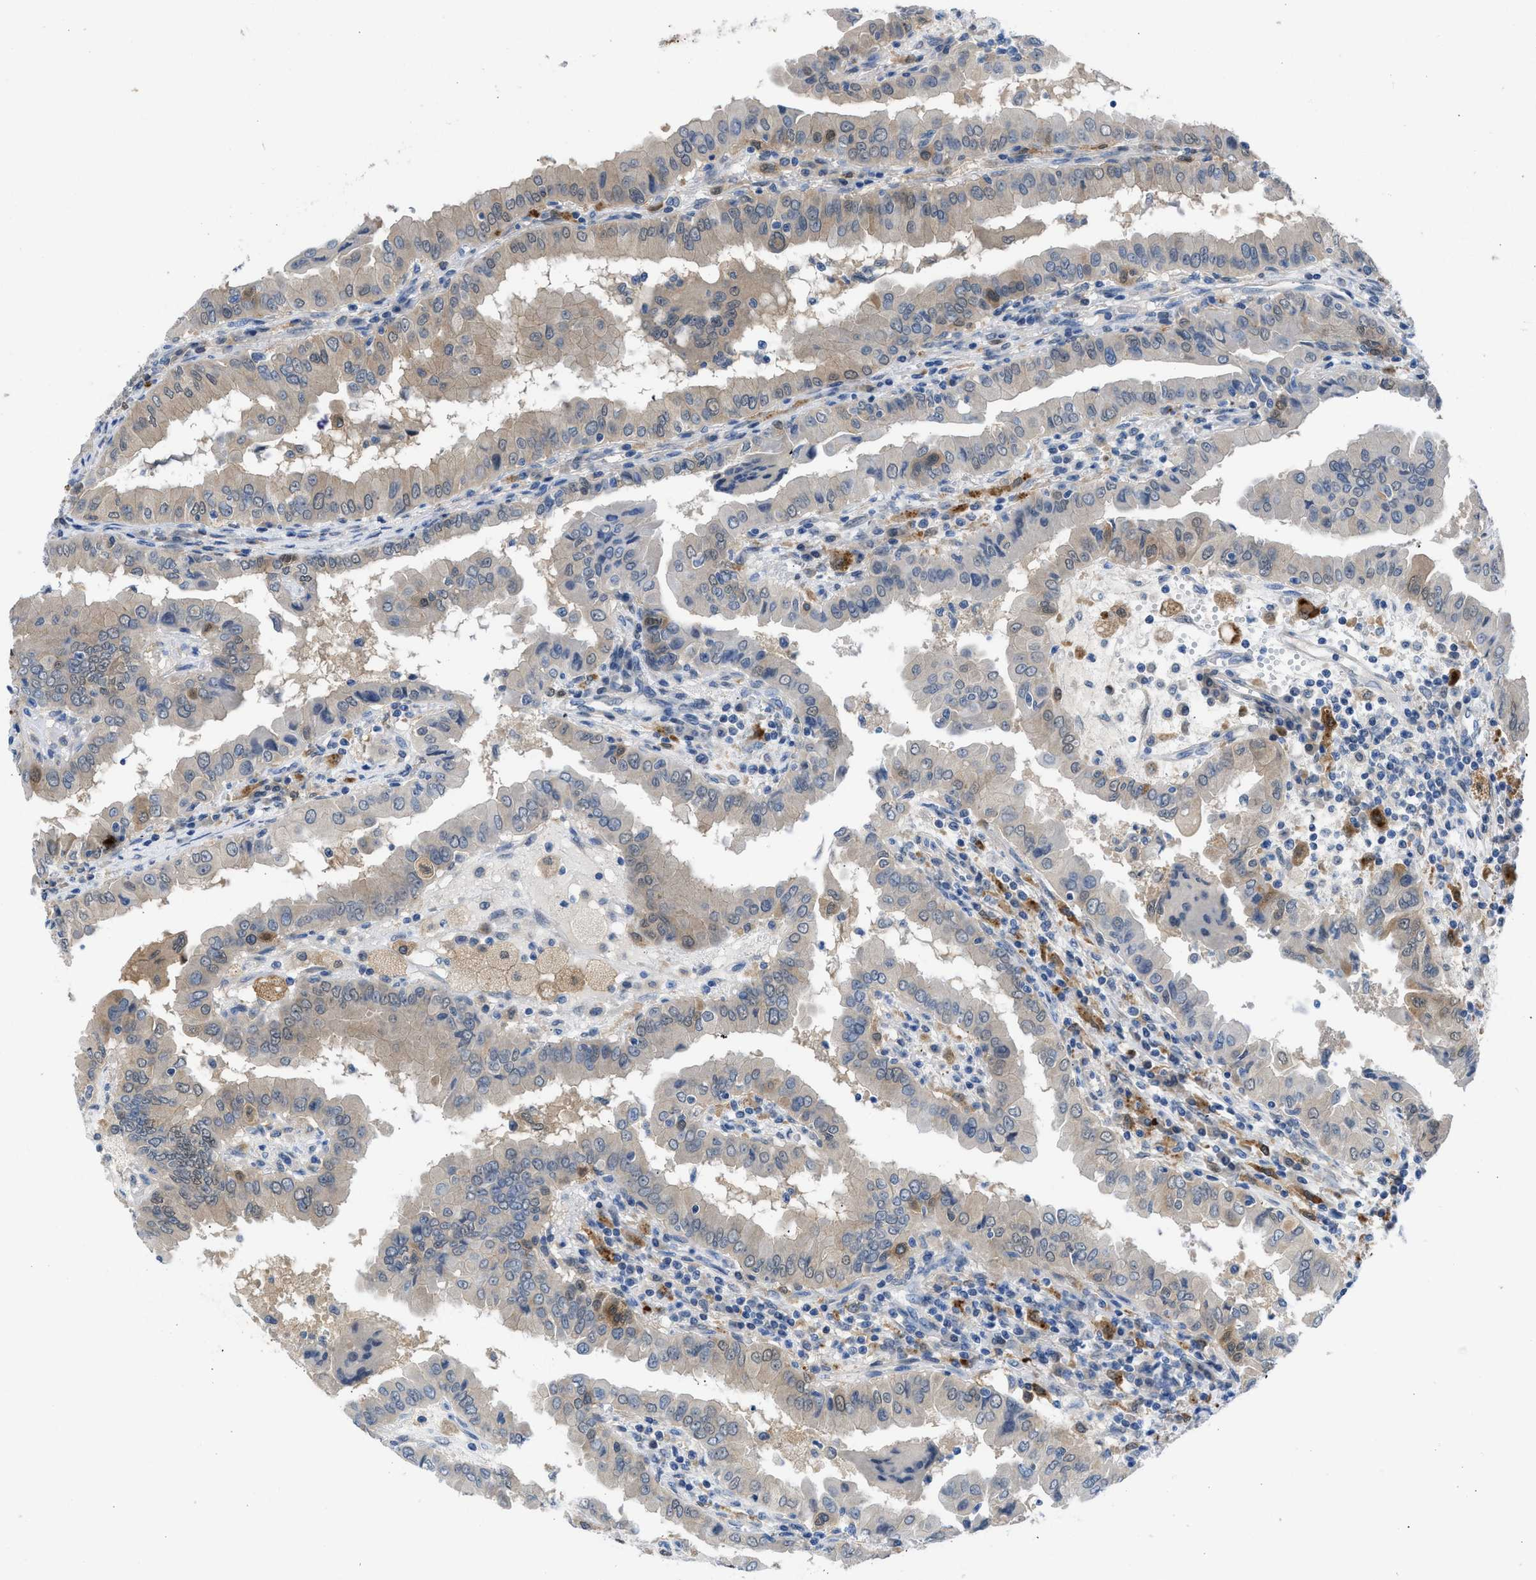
{"staining": {"intensity": "moderate", "quantity": "<25%", "location": "cytoplasmic/membranous,nuclear"}, "tissue": "thyroid cancer", "cell_type": "Tumor cells", "image_type": "cancer", "snomed": [{"axis": "morphology", "description": "Papillary adenocarcinoma, NOS"}, {"axis": "topography", "description": "Thyroid gland"}], "caption": "Immunohistochemical staining of human thyroid cancer demonstrates low levels of moderate cytoplasmic/membranous and nuclear expression in about <25% of tumor cells.", "gene": "CBR1", "patient": {"sex": "male", "age": 33}}